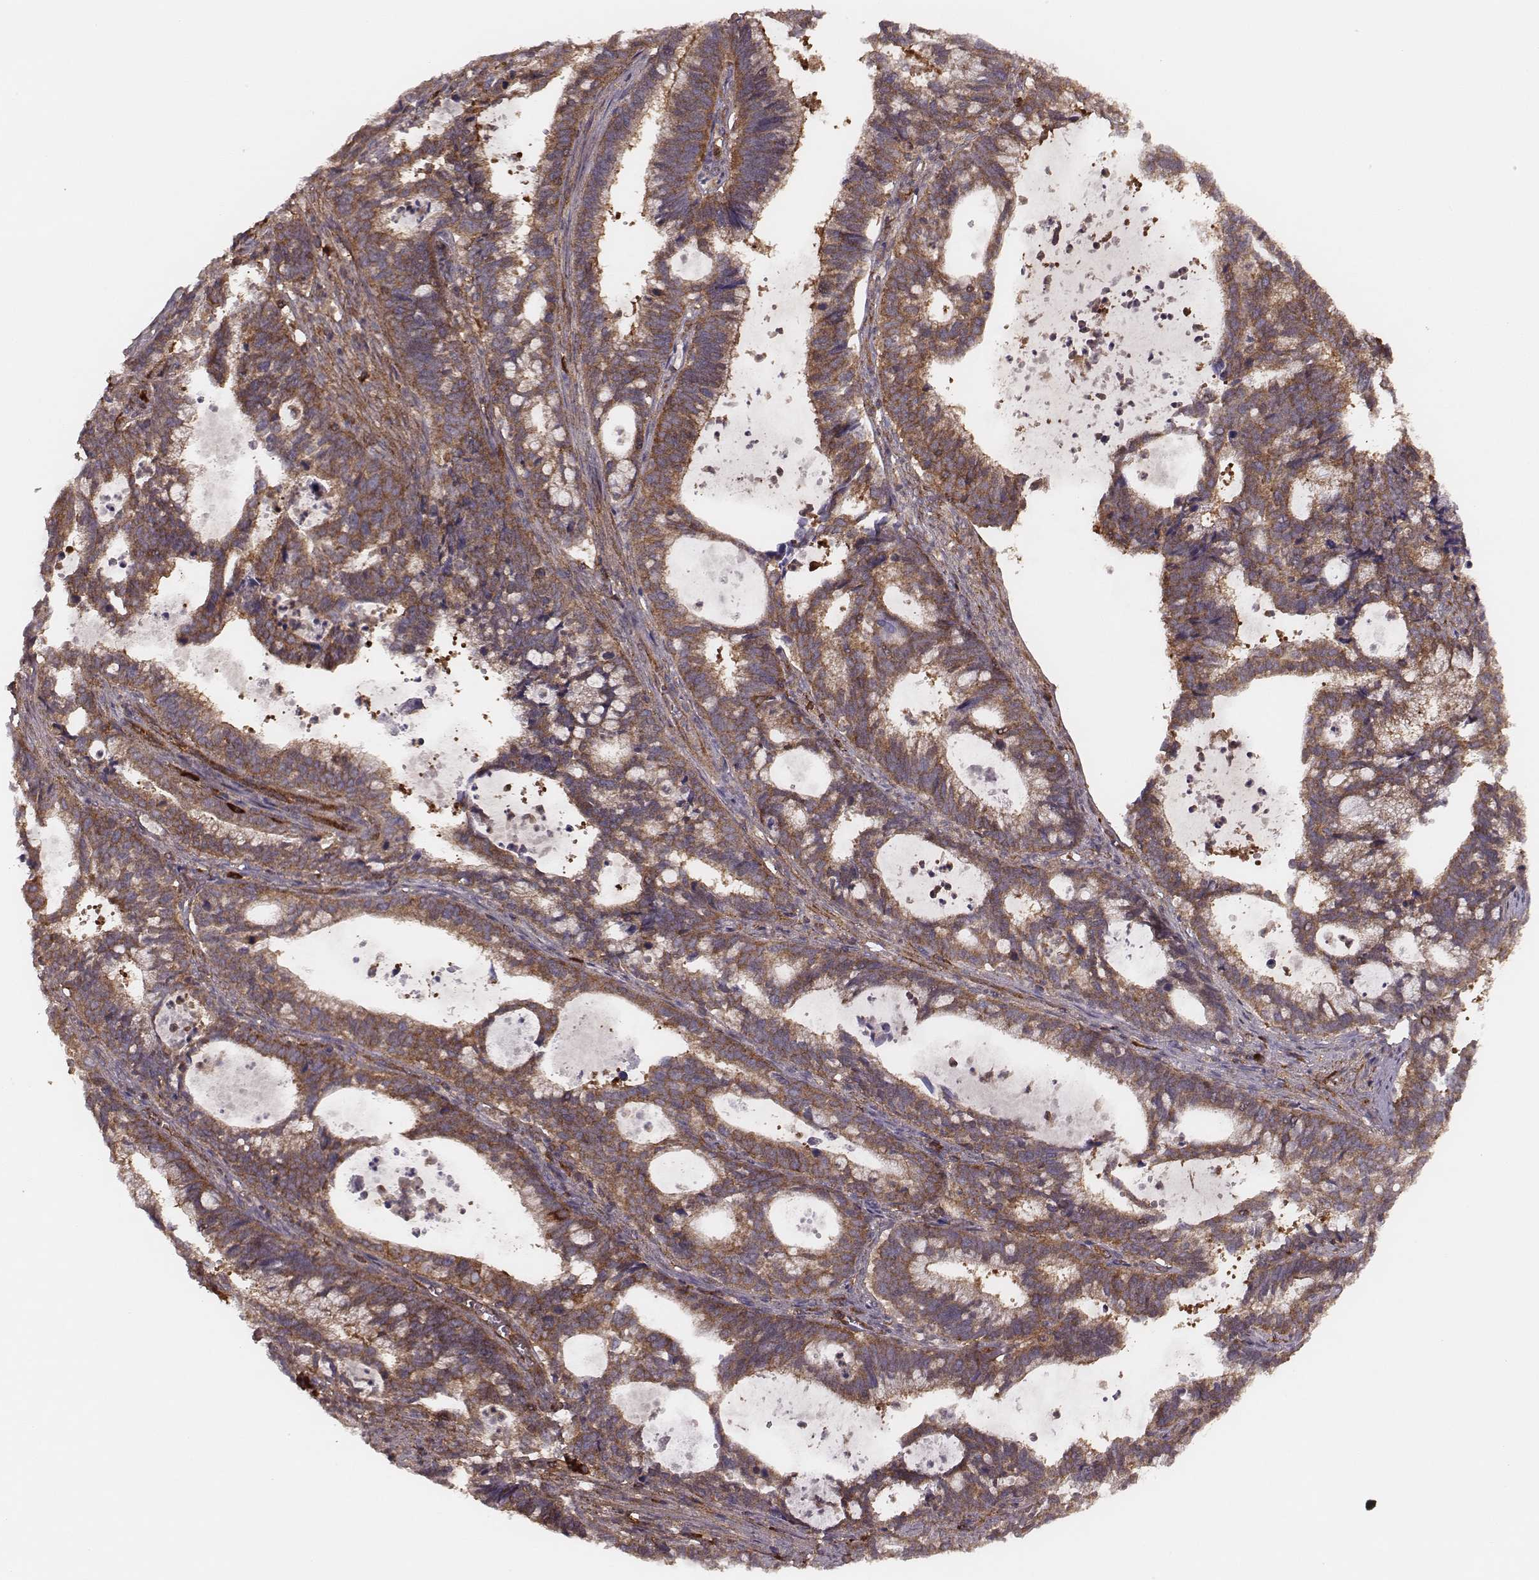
{"staining": {"intensity": "strong", "quantity": ">75%", "location": "cytoplasmic/membranous"}, "tissue": "cervical cancer", "cell_type": "Tumor cells", "image_type": "cancer", "snomed": [{"axis": "morphology", "description": "Adenocarcinoma, NOS"}, {"axis": "topography", "description": "Cervix"}], "caption": "IHC (DAB) staining of human adenocarcinoma (cervical) displays strong cytoplasmic/membranous protein expression in about >75% of tumor cells.", "gene": "CARS1", "patient": {"sex": "female", "age": 42}}